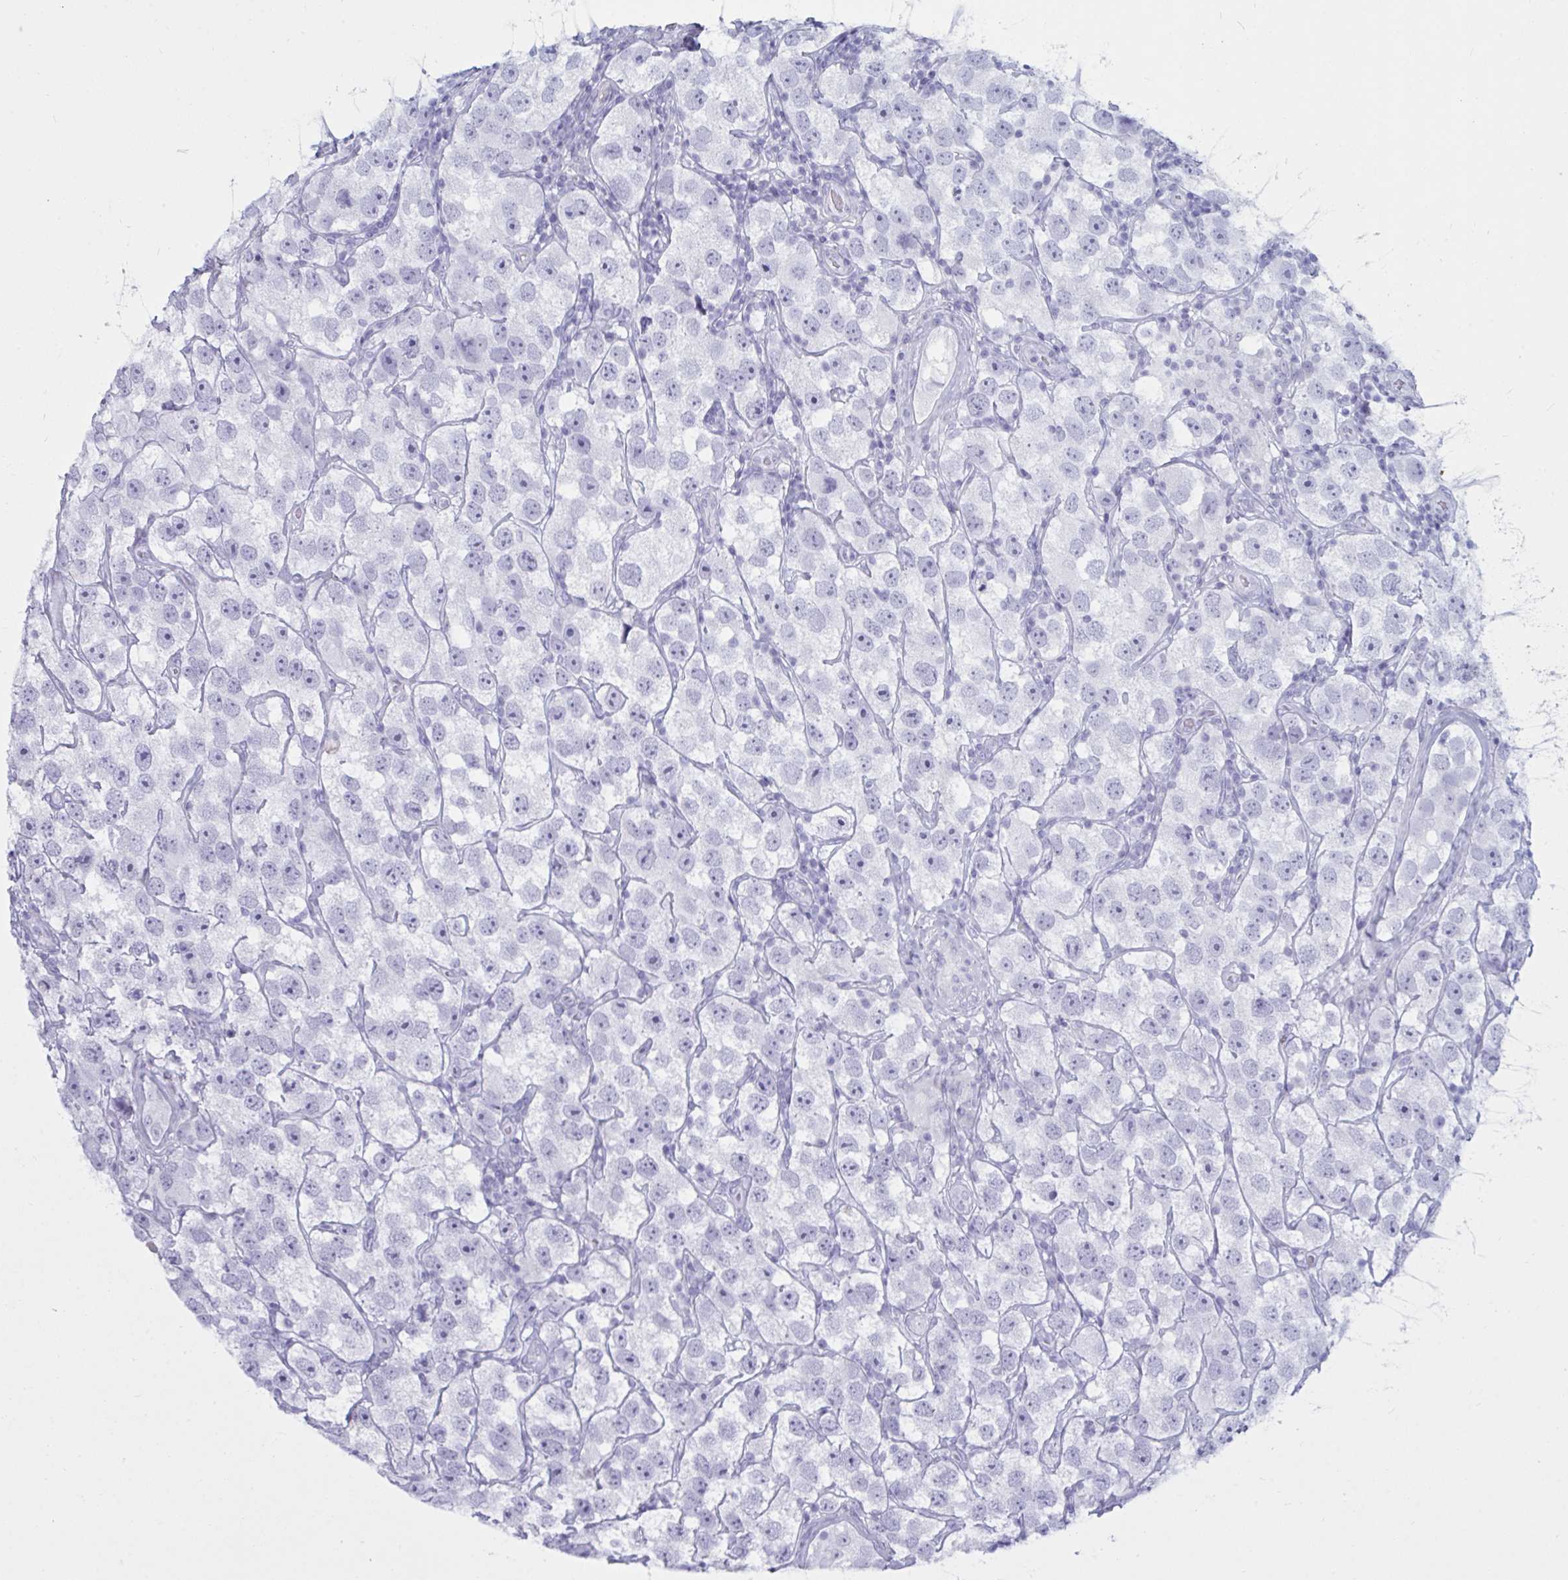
{"staining": {"intensity": "negative", "quantity": "none", "location": "none"}, "tissue": "testis cancer", "cell_type": "Tumor cells", "image_type": "cancer", "snomed": [{"axis": "morphology", "description": "Seminoma, NOS"}, {"axis": "topography", "description": "Testis"}], "caption": "Immunohistochemical staining of human testis cancer (seminoma) displays no significant expression in tumor cells.", "gene": "BBS10", "patient": {"sex": "male", "age": 26}}